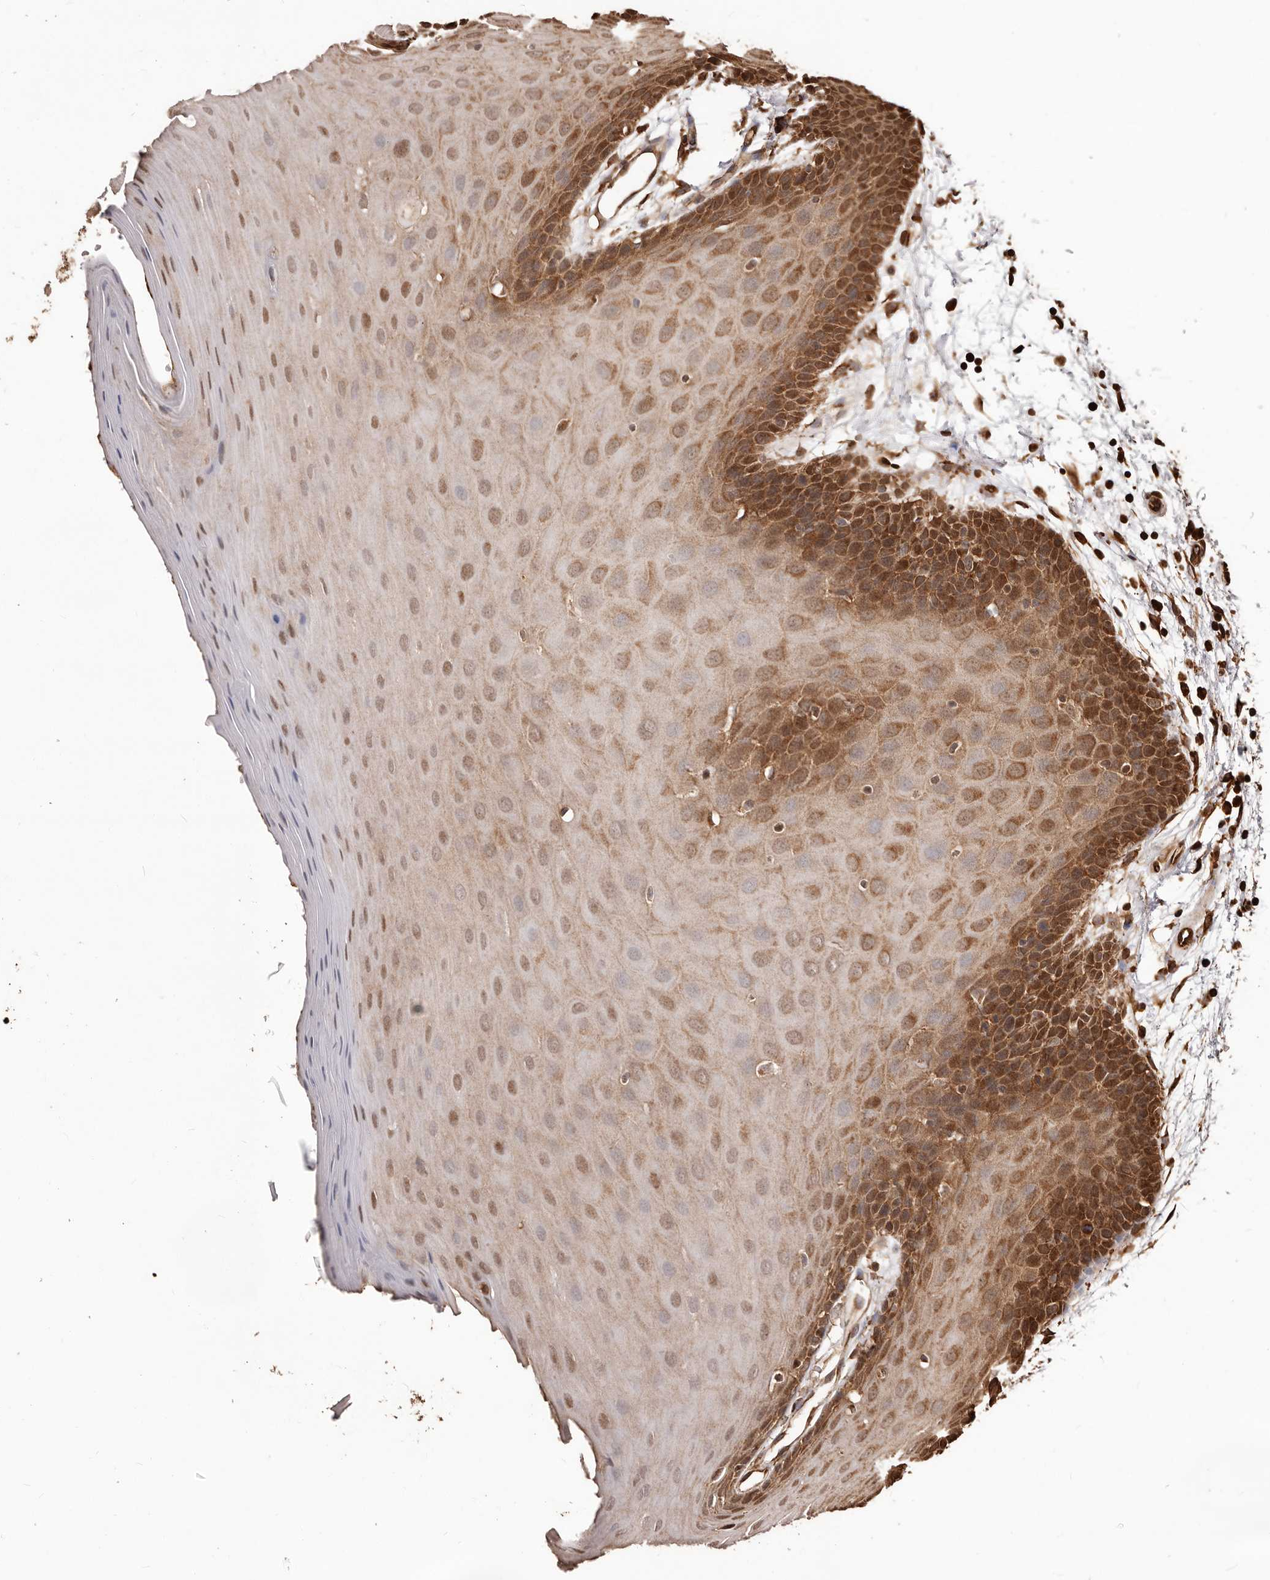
{"staining": {"intensity": "strong", "quantity": "25%-75%", "location": "cytoplasmic/membranous,nuclear"}, "tissue": "oral mucosa", "cell_type": "Squamous epithelial cells", "image_type": "normal", "snomed": [{"axis": "morphology", "description": "Normal tissue, NOS"}, {"axis": "morphology", "description": "Squamous cell carcinoma, NOS"}, {"axis": "topography", "description": "Skeletal muscle"}, {"axis": "topography", "description": "Oral tissue"}, {"axis": "topography", "description": "Salivary gland"}, {"axis": "topography", "description": "Head-Neck"}], "caption": "Oral mucosa stained with immunohistochemistry shows strong cytoplasmic/membranous,nuclear staining in approximately 25%-75% of squamous epithelial cells.", "gene": "MTO1", "patient": {"sex": "male", "age": 54}}